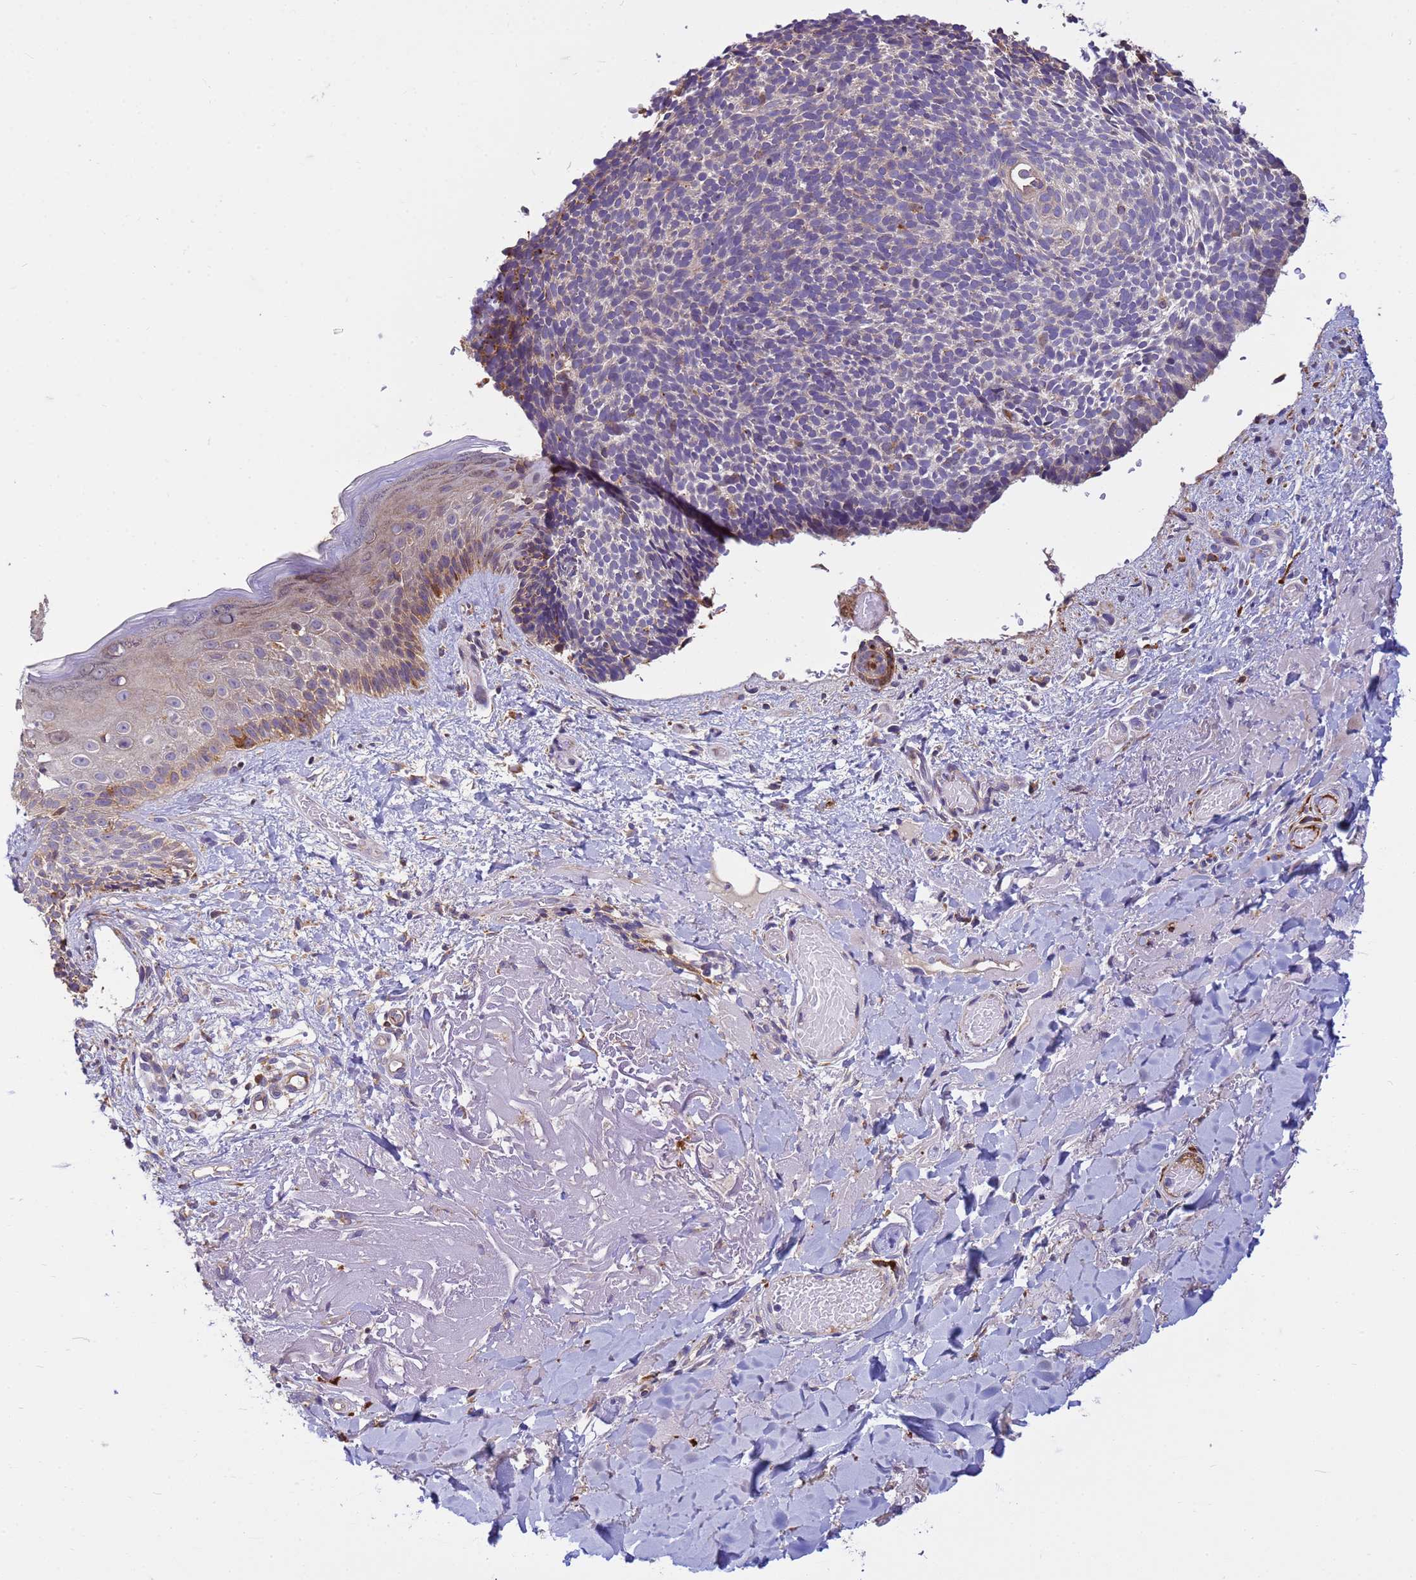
{"staining": {"intensity": "weak", "quantity": "<25%", "location": "cytoplasmic/membranous"}, "tissue": "skin cancer", "cell_type": "Tumor cells", "image_type": "cancer", "snomed": [{"axis": "morphology", "description": "Basal cell carcinoma"}, {"axis": "topography", "description": "Skin"}], "caption": "High magnification brightfield microscopy of basal cell carcinoma (skin) stained with DAB (3,3'-diaminobenzidine) (brown) and counterstained with hematoxylin (blue): tumor cells show no significant staining. Brightfield microscopy of IHC stained with DAB (brown) and hematoxylin (blue), captured at high magnification.", "gene": "THAP5", "patient": {"sex": "male", "age": 84}}